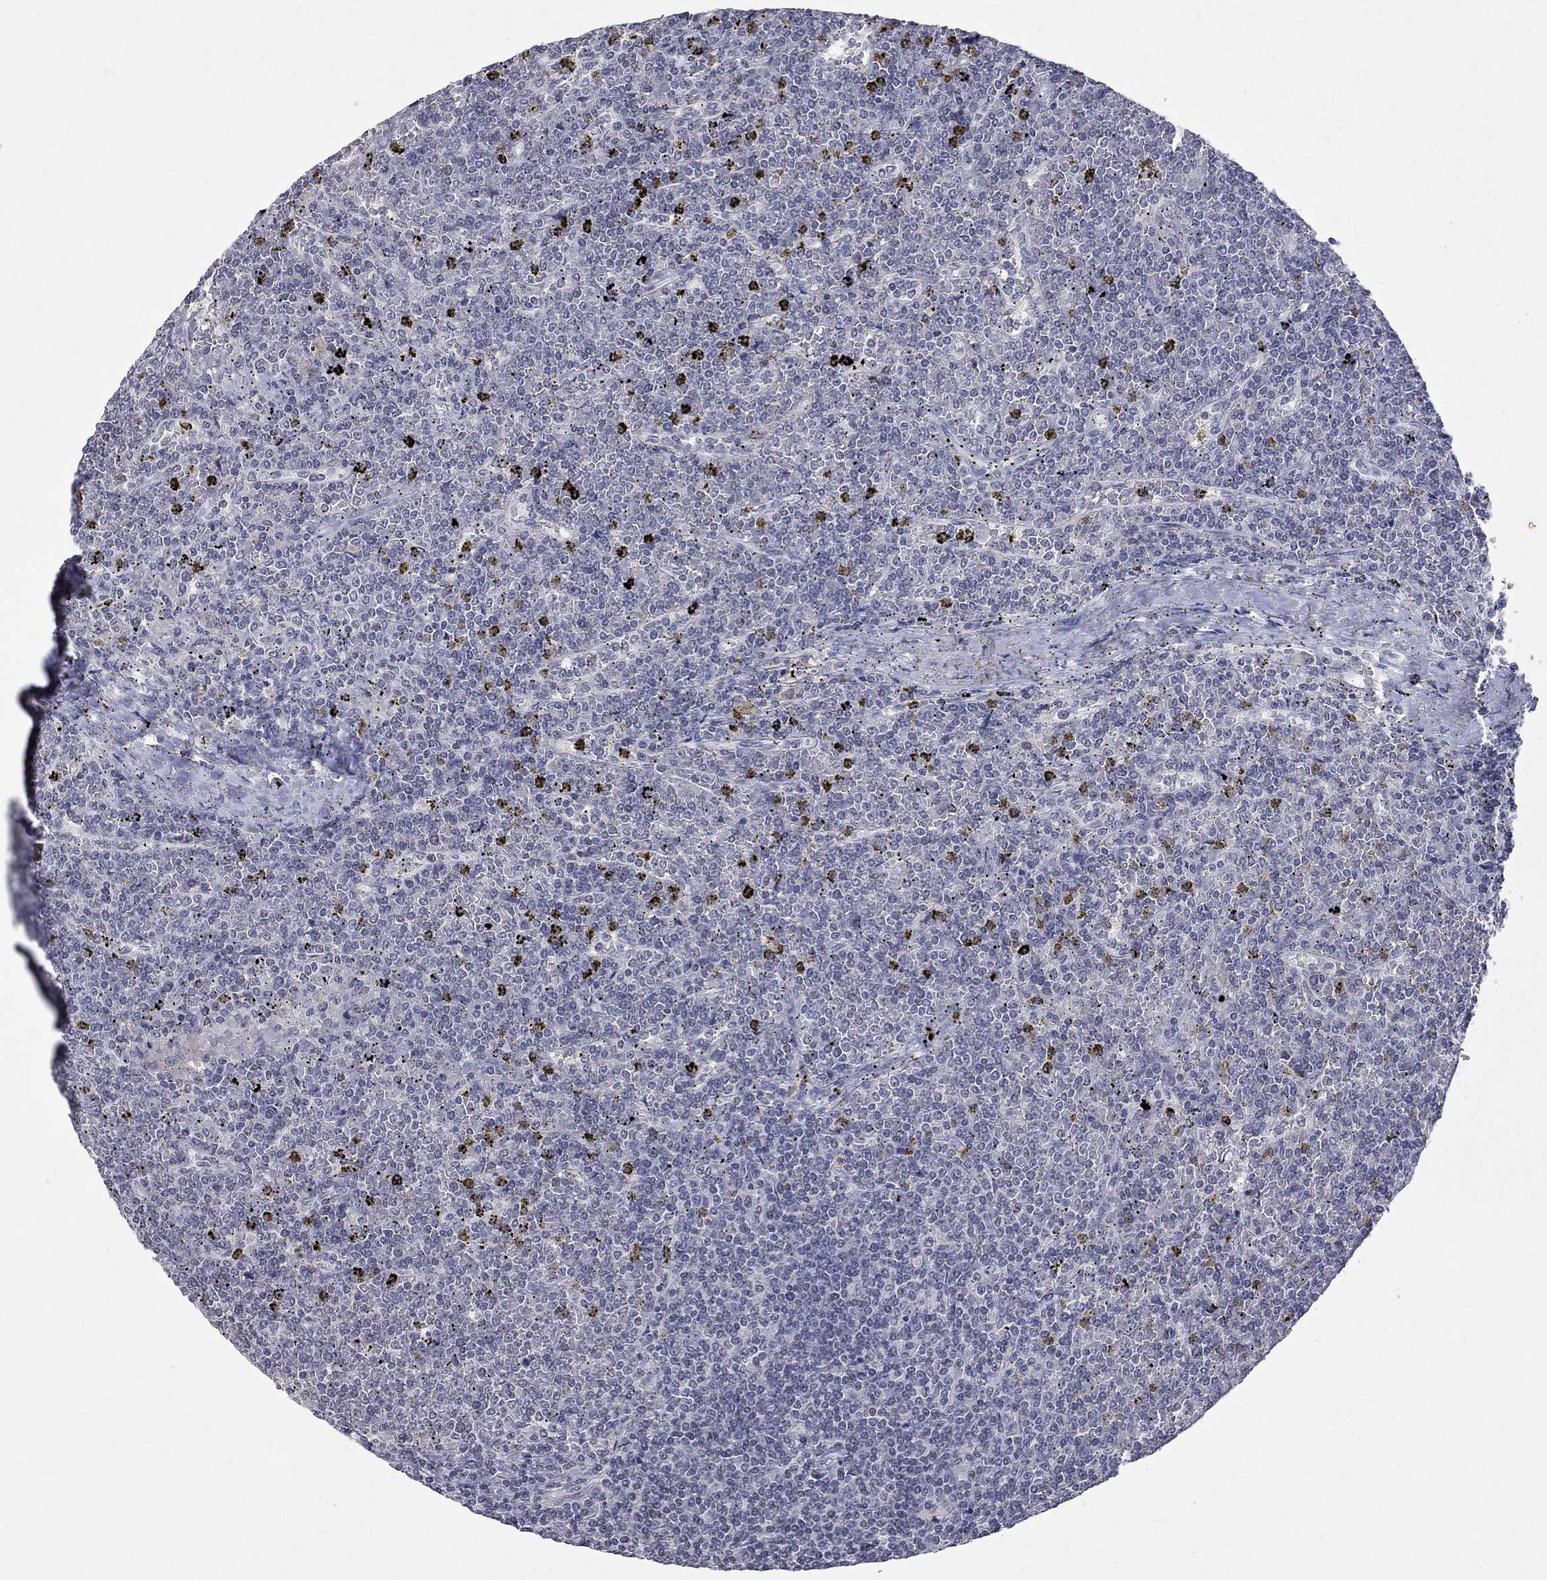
{"staining": {"intensity": "negative", "quantity": "none", "location": "none"}, "tissue": "lymphoma", "cell_type": "Tumor cells", "image_type": "cancer", "snomed": [{"axis": "morphology", "description": "Malignant lymphoma, non-Hodgkin's type, Low grade"}, {"axis": "topography", "description": "Spleen"}], "caption": "This histopathology image is of low-grade malignant lymphoma, non-Hodgkin's type stained with immunohistochemistry to label a protein in brown with the nuclei are counter-stained blue. There is no staining in tumor cells.", "gene": "TMEM143", "patient": {"sex": "female", "age": 19}}